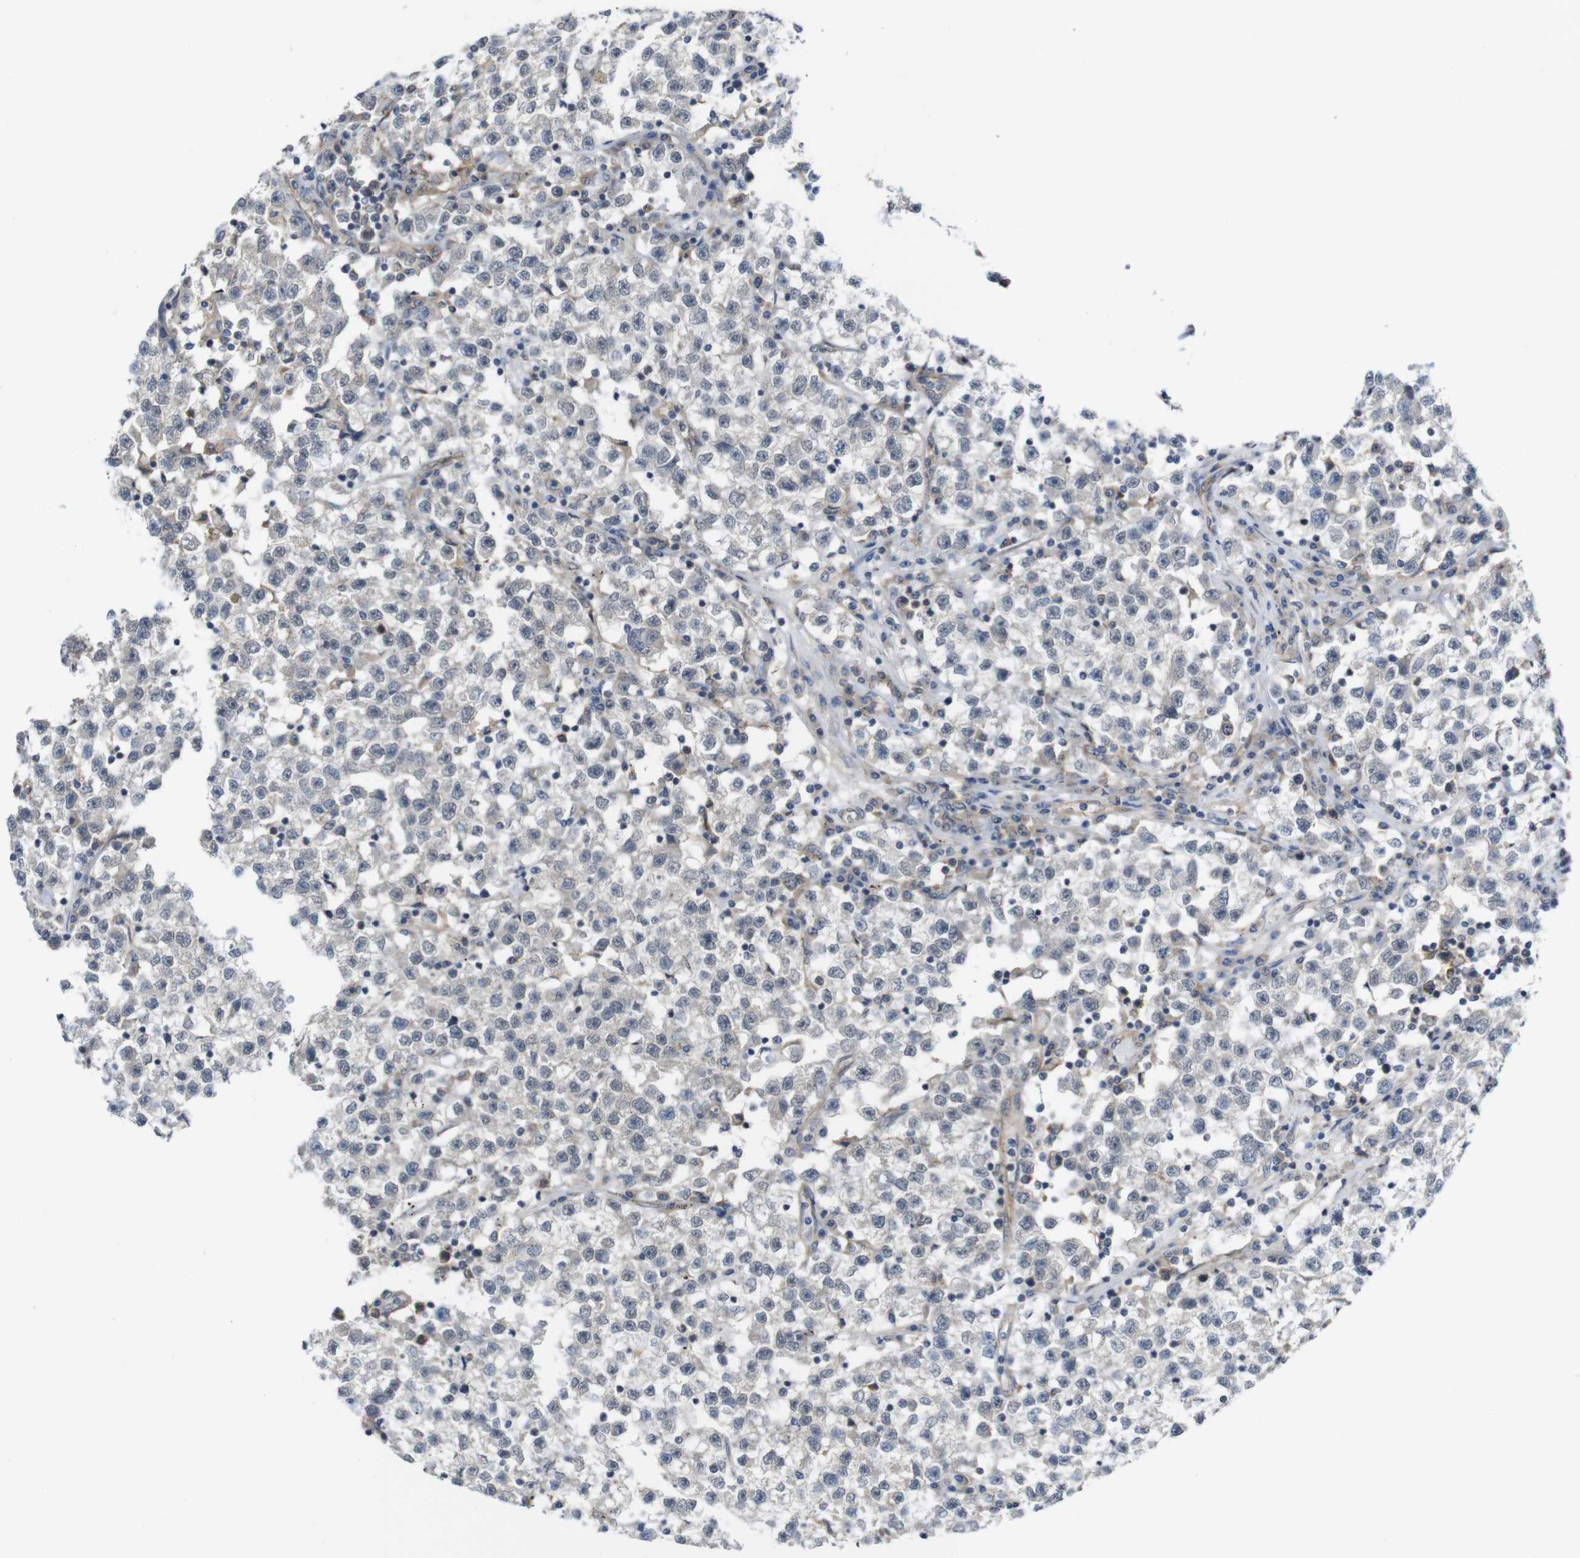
{"staining": {"intensity": "negative", "quantity": "none", "location": "none"}, "tissue": "testis cancer", "cell_type": "Tumor cells", "image_type": "cancer", "snomed": [{"axis": "morphology", "description": "Seminoma, NOS"}, {"axis": "topography", "description": "Testis"}], "caption": "IHC photomicrograph of testis seminoma stained for a protein (brown), which reveals no staining in tumor cells. The staining was performed using DAB (3,3'-diaminobenzidine) to visualize the protein expression in brown, while the nuclei were stained in blue with hematoxylin (Magnification: 20x).", "gene": "ZDHHC5", "patient": {"sex": "male", "age": 22}}